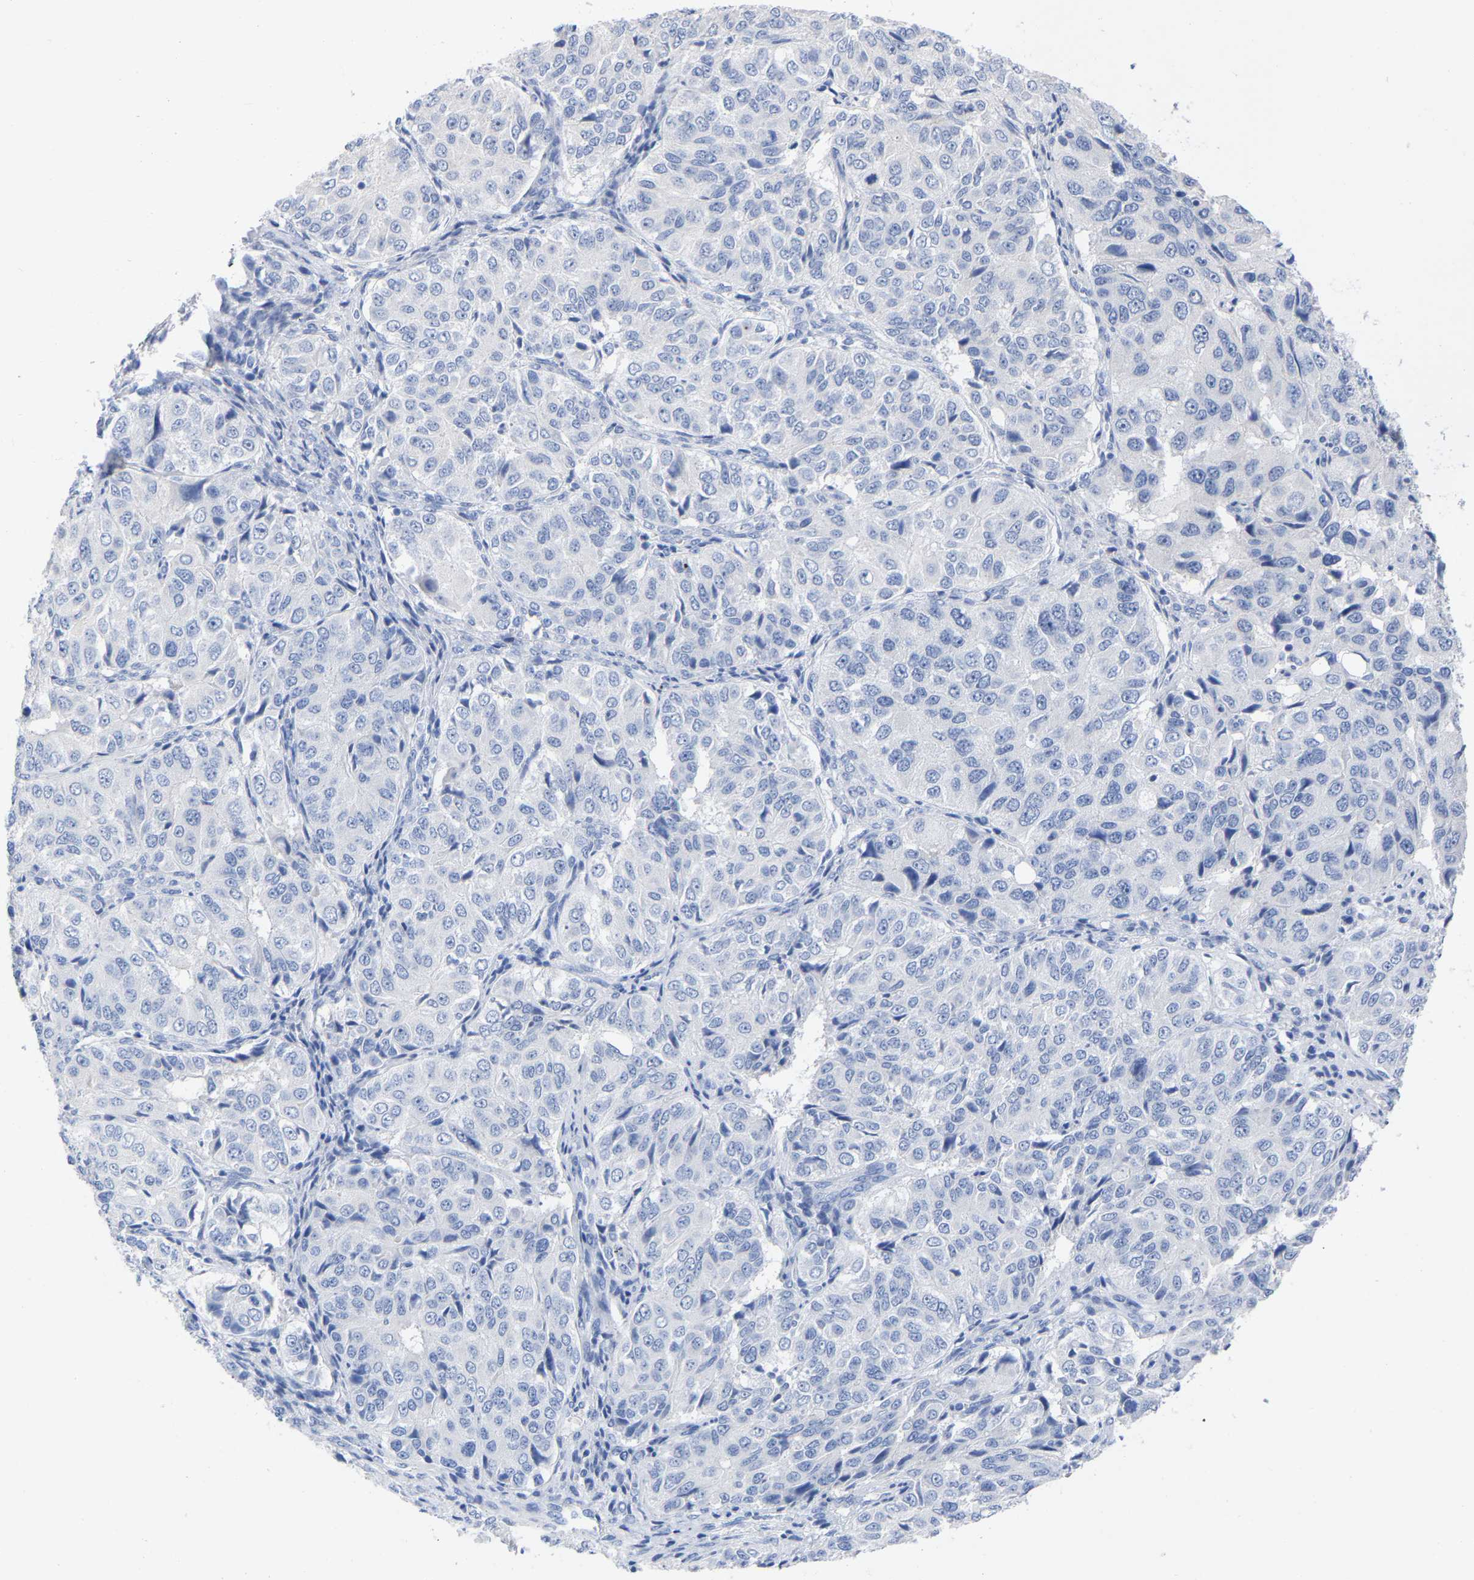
{"staining": {"intensity": "negative", "quantity": "none", "location": "none"}, "tissue": "ovarian cancer", "cell_type": "Tumor cells", "image_type": "cancer", "snomed": [{"axis": "morphology", "description": "Carcinoma, endometroid"}, {"axis": "topography", "description": "Ovary"}], "caption": "Endometroid carcinoma (ovarian) was stained to show a protein in brown. There is no significant staining in tumor cells.", "gene": "HAPLN1", "patient": {"sex": "female", "age": 51}}